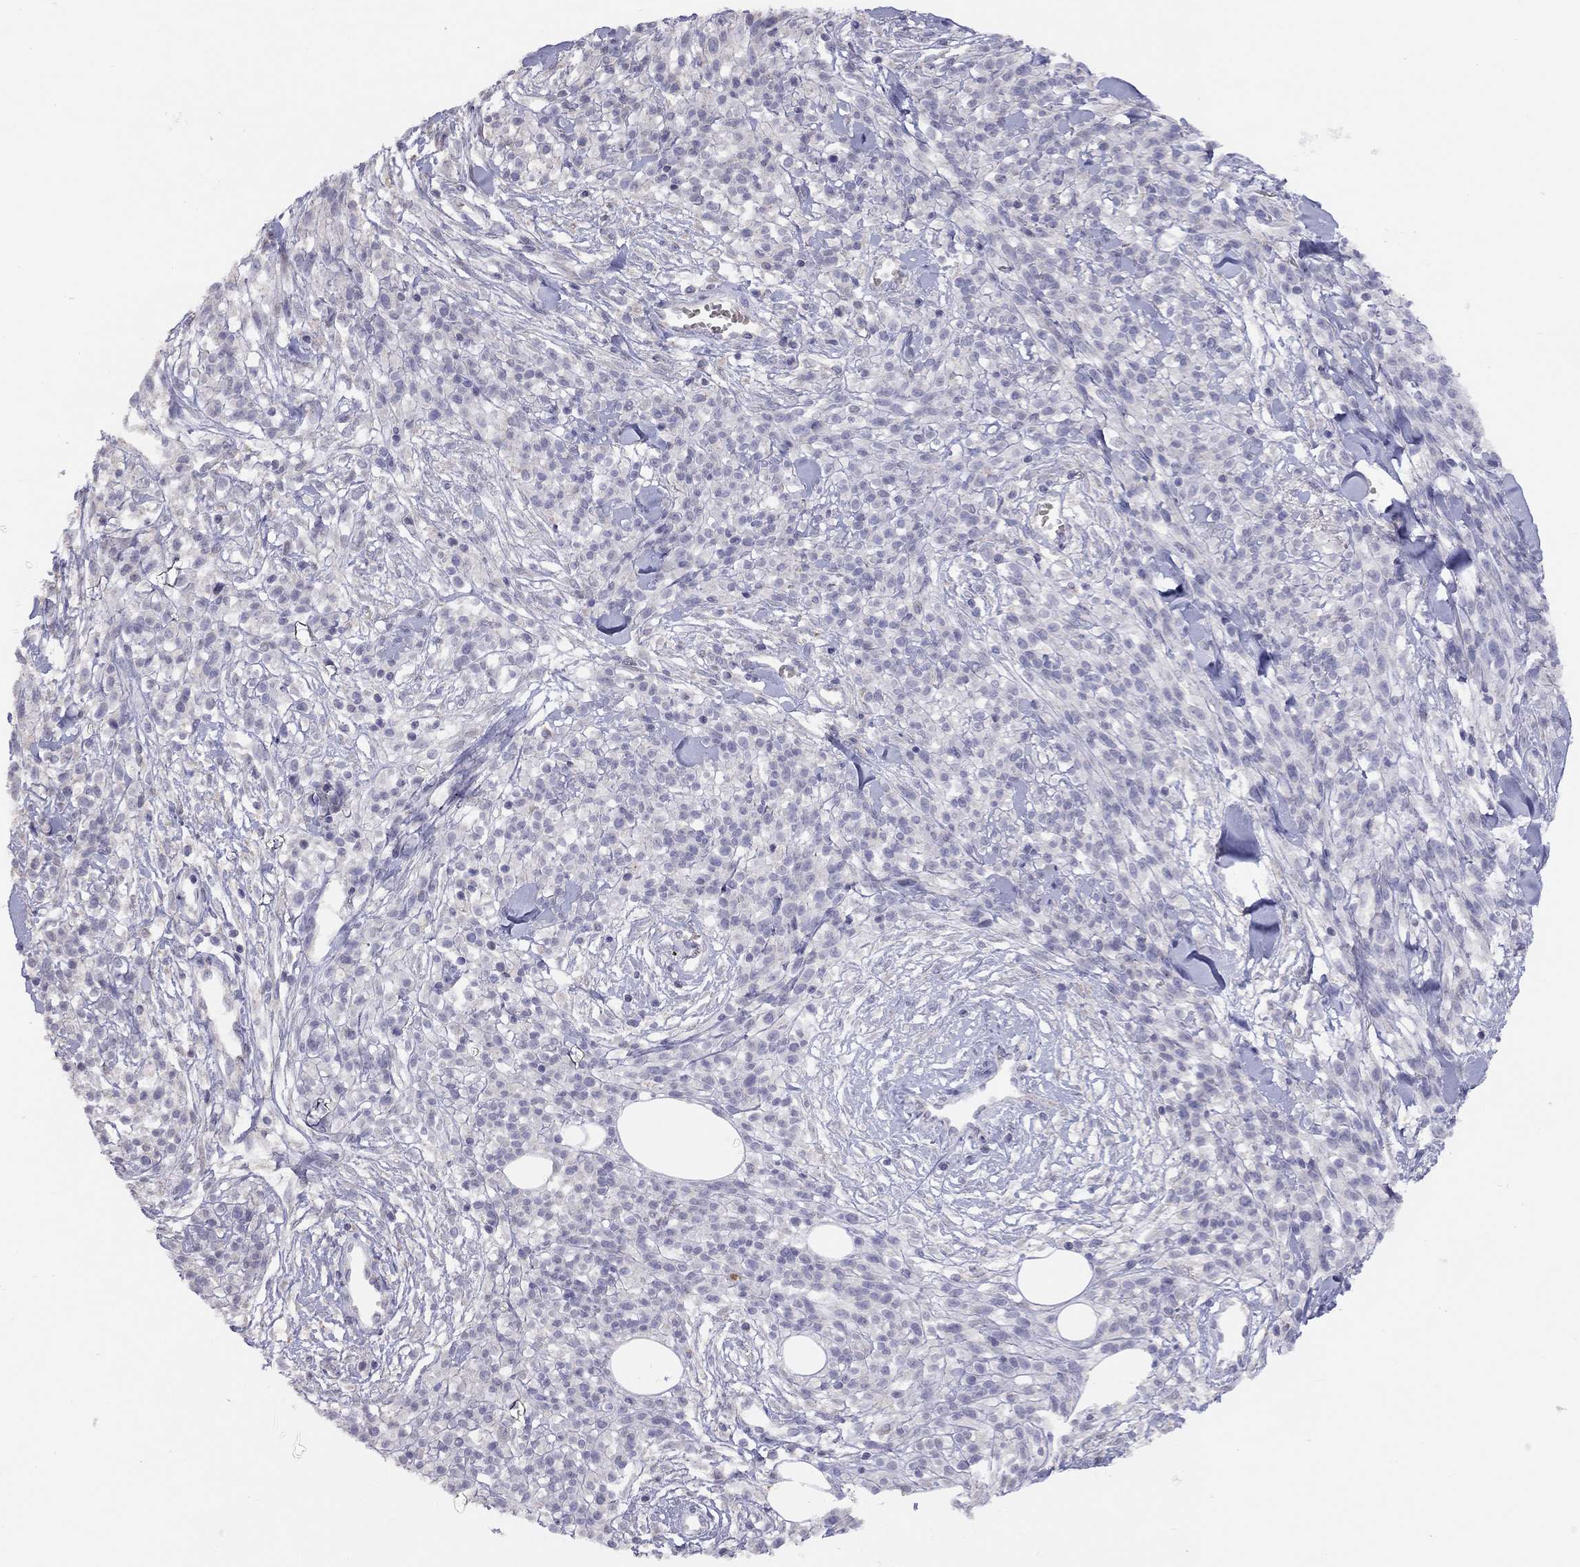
{"staining": {"intensity": "negative", "quantity": "none", "location": "none"}, "tissue": "melanoma", "cell_type": "Tumor cells", "image_type": "cancer", "snomed": [{"axis": "morphology", "description": "Malignant melanoma, NOS"}, {"axis": "topography", "description": "Skin"}, {"axis": "topography", "description": "Skin of trunk"}], "caption": "Malignant melanoma was stained to show a protein in brown. There is no significant staining in tumor cells. The staining was performed using DAB to visualize the protein expression in brown, while the nuclei were stained in blue with hematoxylin (Magnification: 20x).", "gene": "SYTL2", "patient": {"sex": "male", "age": 74}}